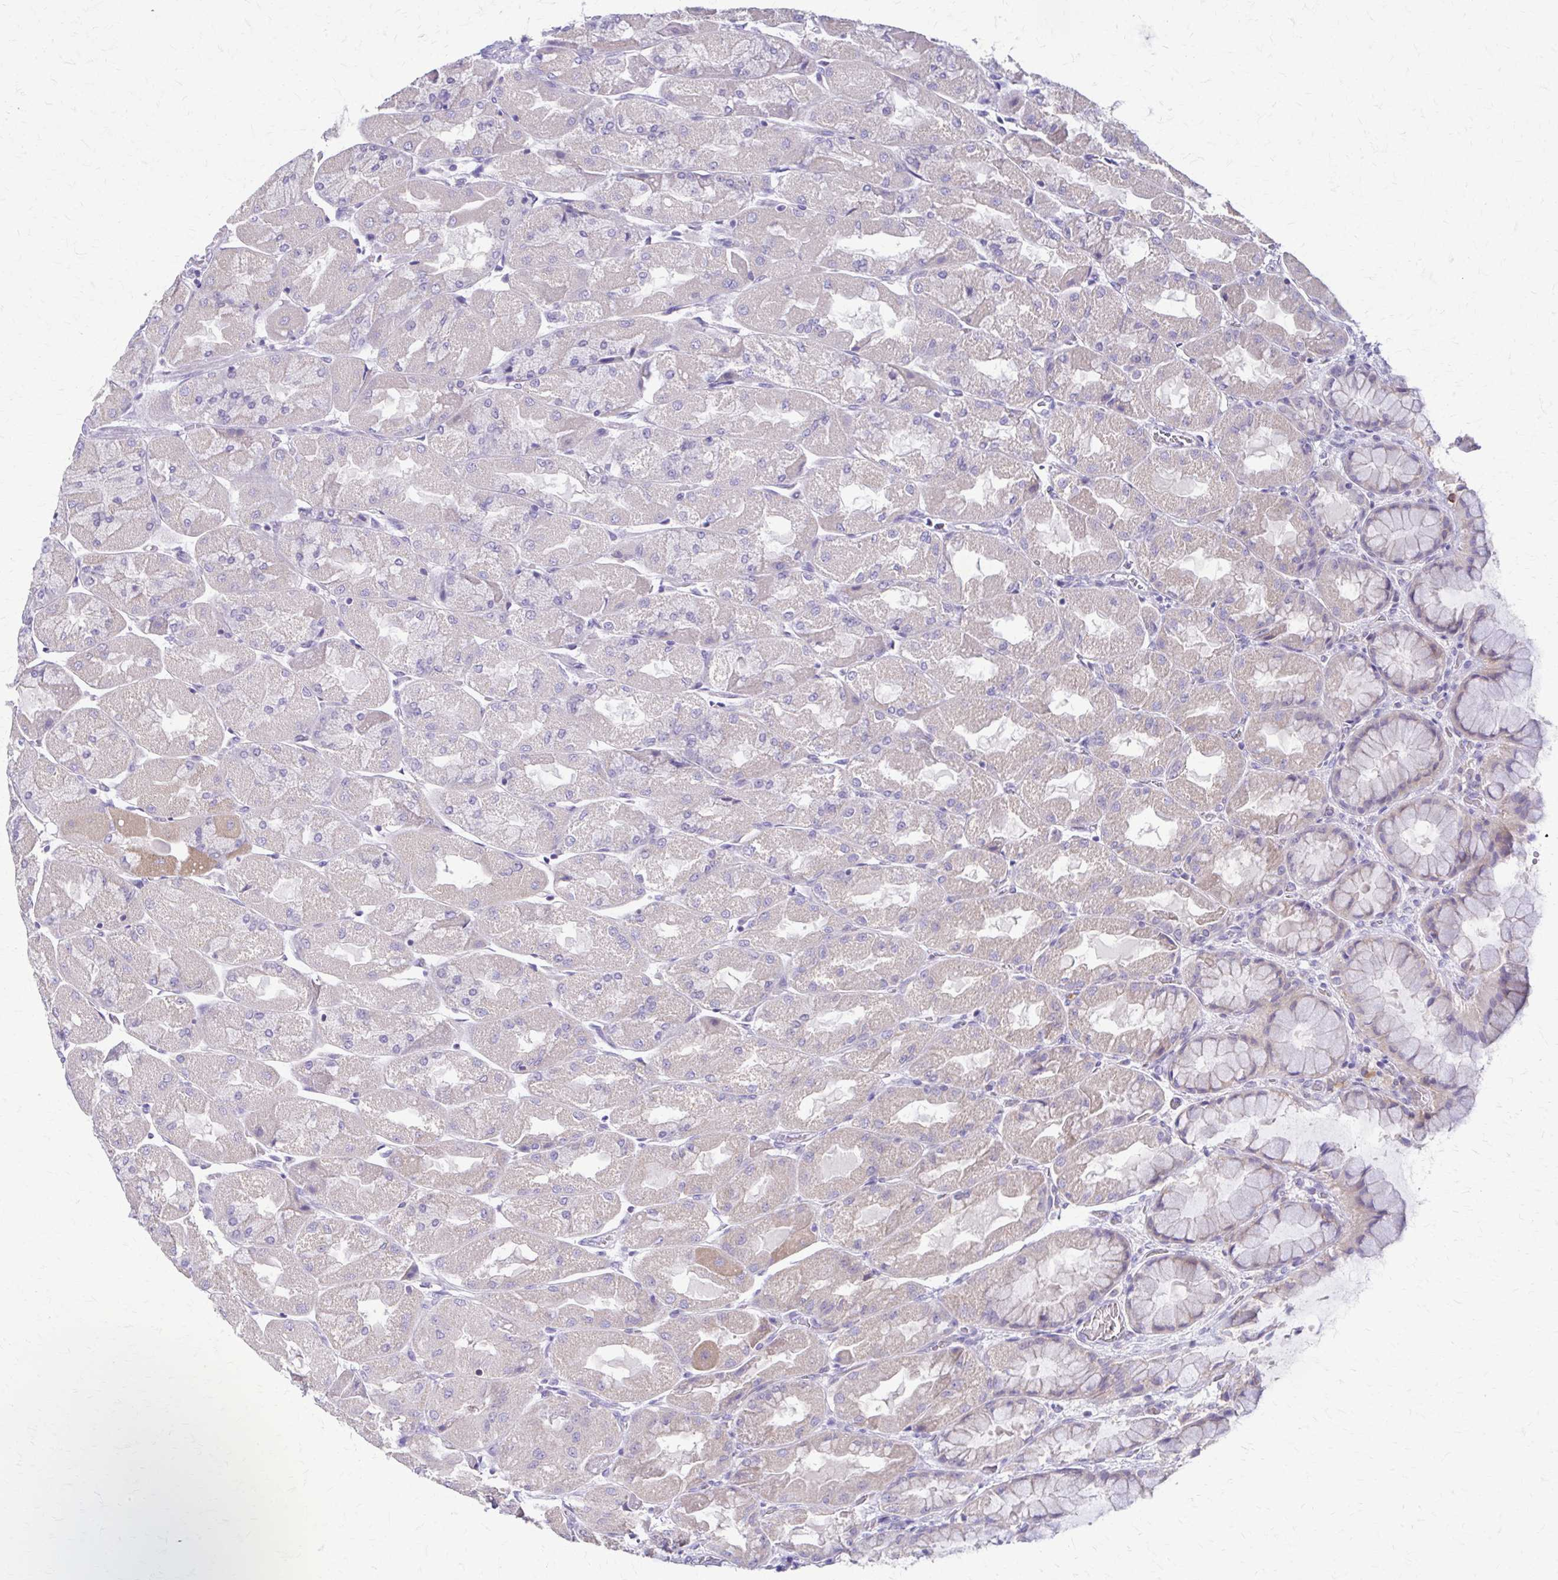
{"staining": {"intensity": "weak", "quantity": "25%-75%", "location": "cytoplasmic/membranous"}, "tissue": "stomach", "cell_type": "Glandular cells", "image_type": "normal", "snomed": [{"axis": "morphology", "description": "Normal tissue, NOS"}, {"axis": "topography", "description": "Stomach"}], "caption": "Protein expression by immunohistochemistry (IHC) shows weak cytoplasmic/membranous expression in about 25%-75% of glandular cells in benign stomach.", "gene": "PIK3AP1", "patient": {"sex": "female", "age": 61}}